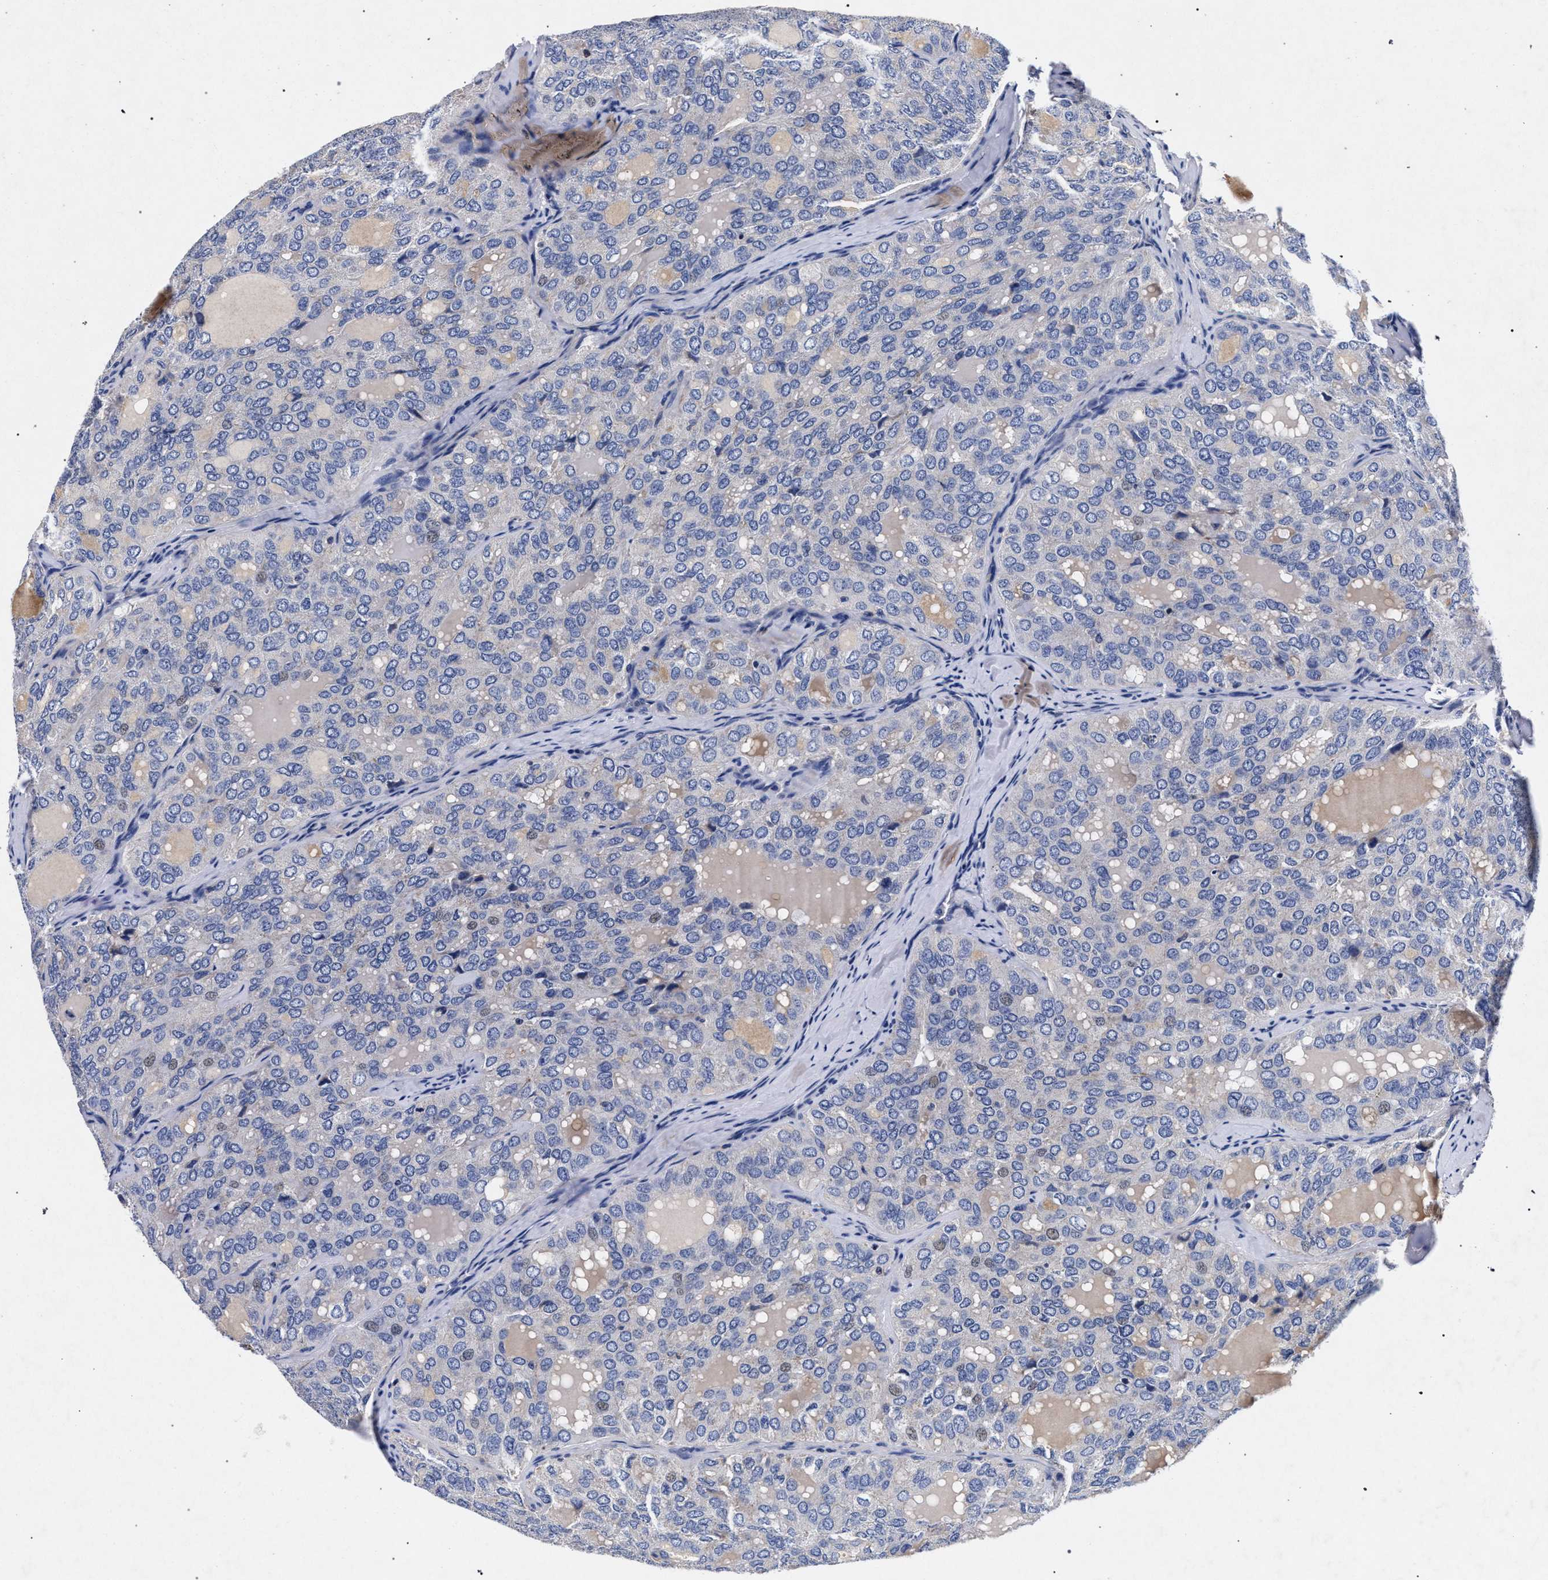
{"staining": {"intensity": "negative", "quantity": "none", "location": "none"}, "tissue": "thyroid cancer", "cell_type": "Tumor cells", "image_type": "cancer", "snomed": [{"axis": "morphology", "description": "Follicular adenoma carcinoma, NOS"}, {"axis": "topography", "description": "Thyroid gland"}], "caption": "High magnification brightfield microscopy of thyroid cancer (follicular adenoma carcinoma) stained with DAB (3,3'-diaminobenzidine) (brown) and counterstained with hematoxylin (blue): tumor cells show no significant staining. (Immunohistochemistry, brightfield microscopy, high magnification).", "gene": "HSD17B14", "patient": {"sex": "male", "age": 75}}